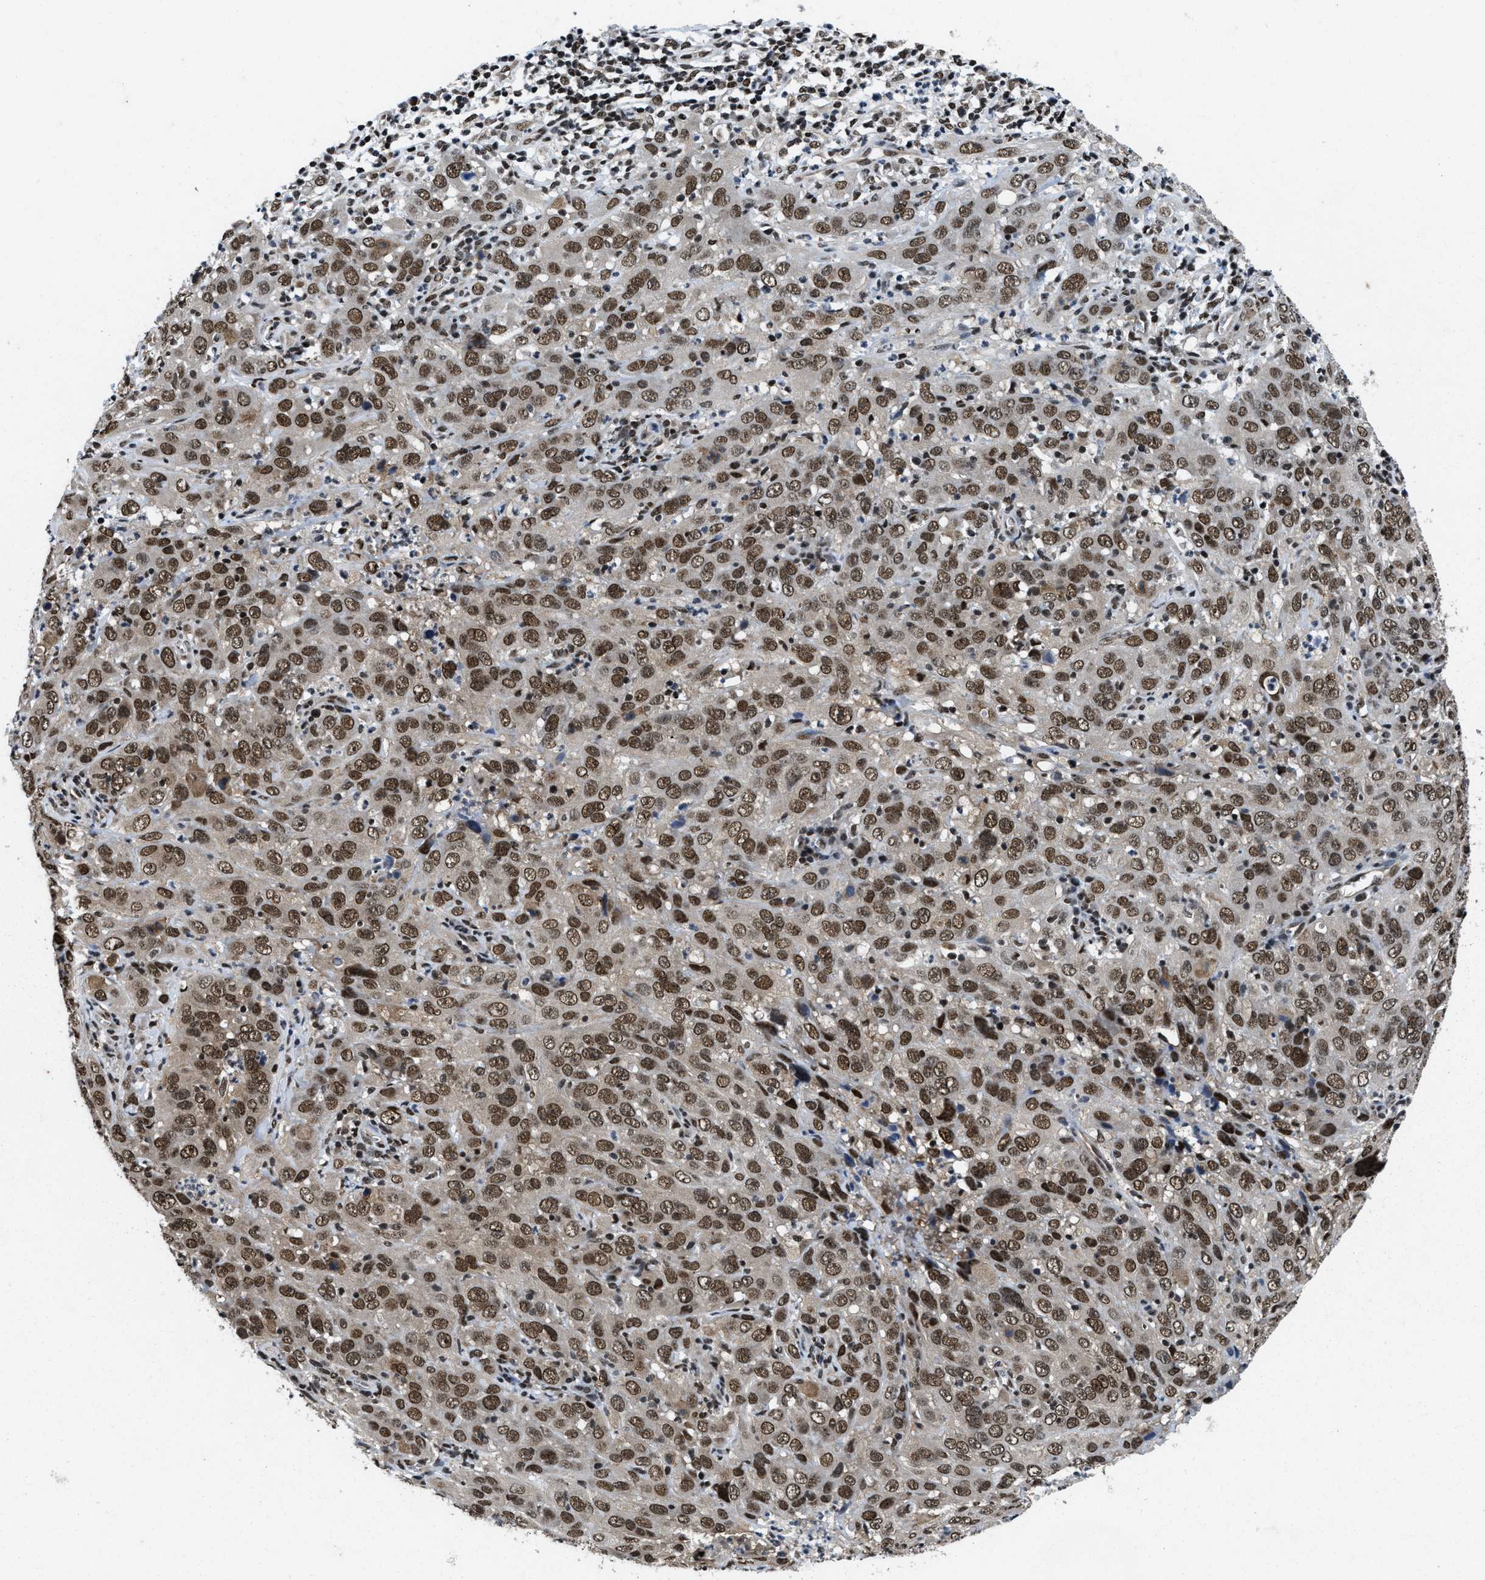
{"staining": {"intensity": "strong", "quantity": ">75%", "location": "nuclear"}, "tissue": "cervical cancer", "cell_type": "Tumor cells", "image_type": "cancer", "snomed": [{"axis": "morphology", "description": "Squamous cell carcinoma, NOS"}, {"axis": "topography", "description": "Cervix"}], "caption": "Tumor cells exhibit high levels of strong nuclear positivity in about >75% of cells in cervical squamous cell carcinoma.", "gene": "SAFB", "patient": {"sex": "female", "age": 32}}